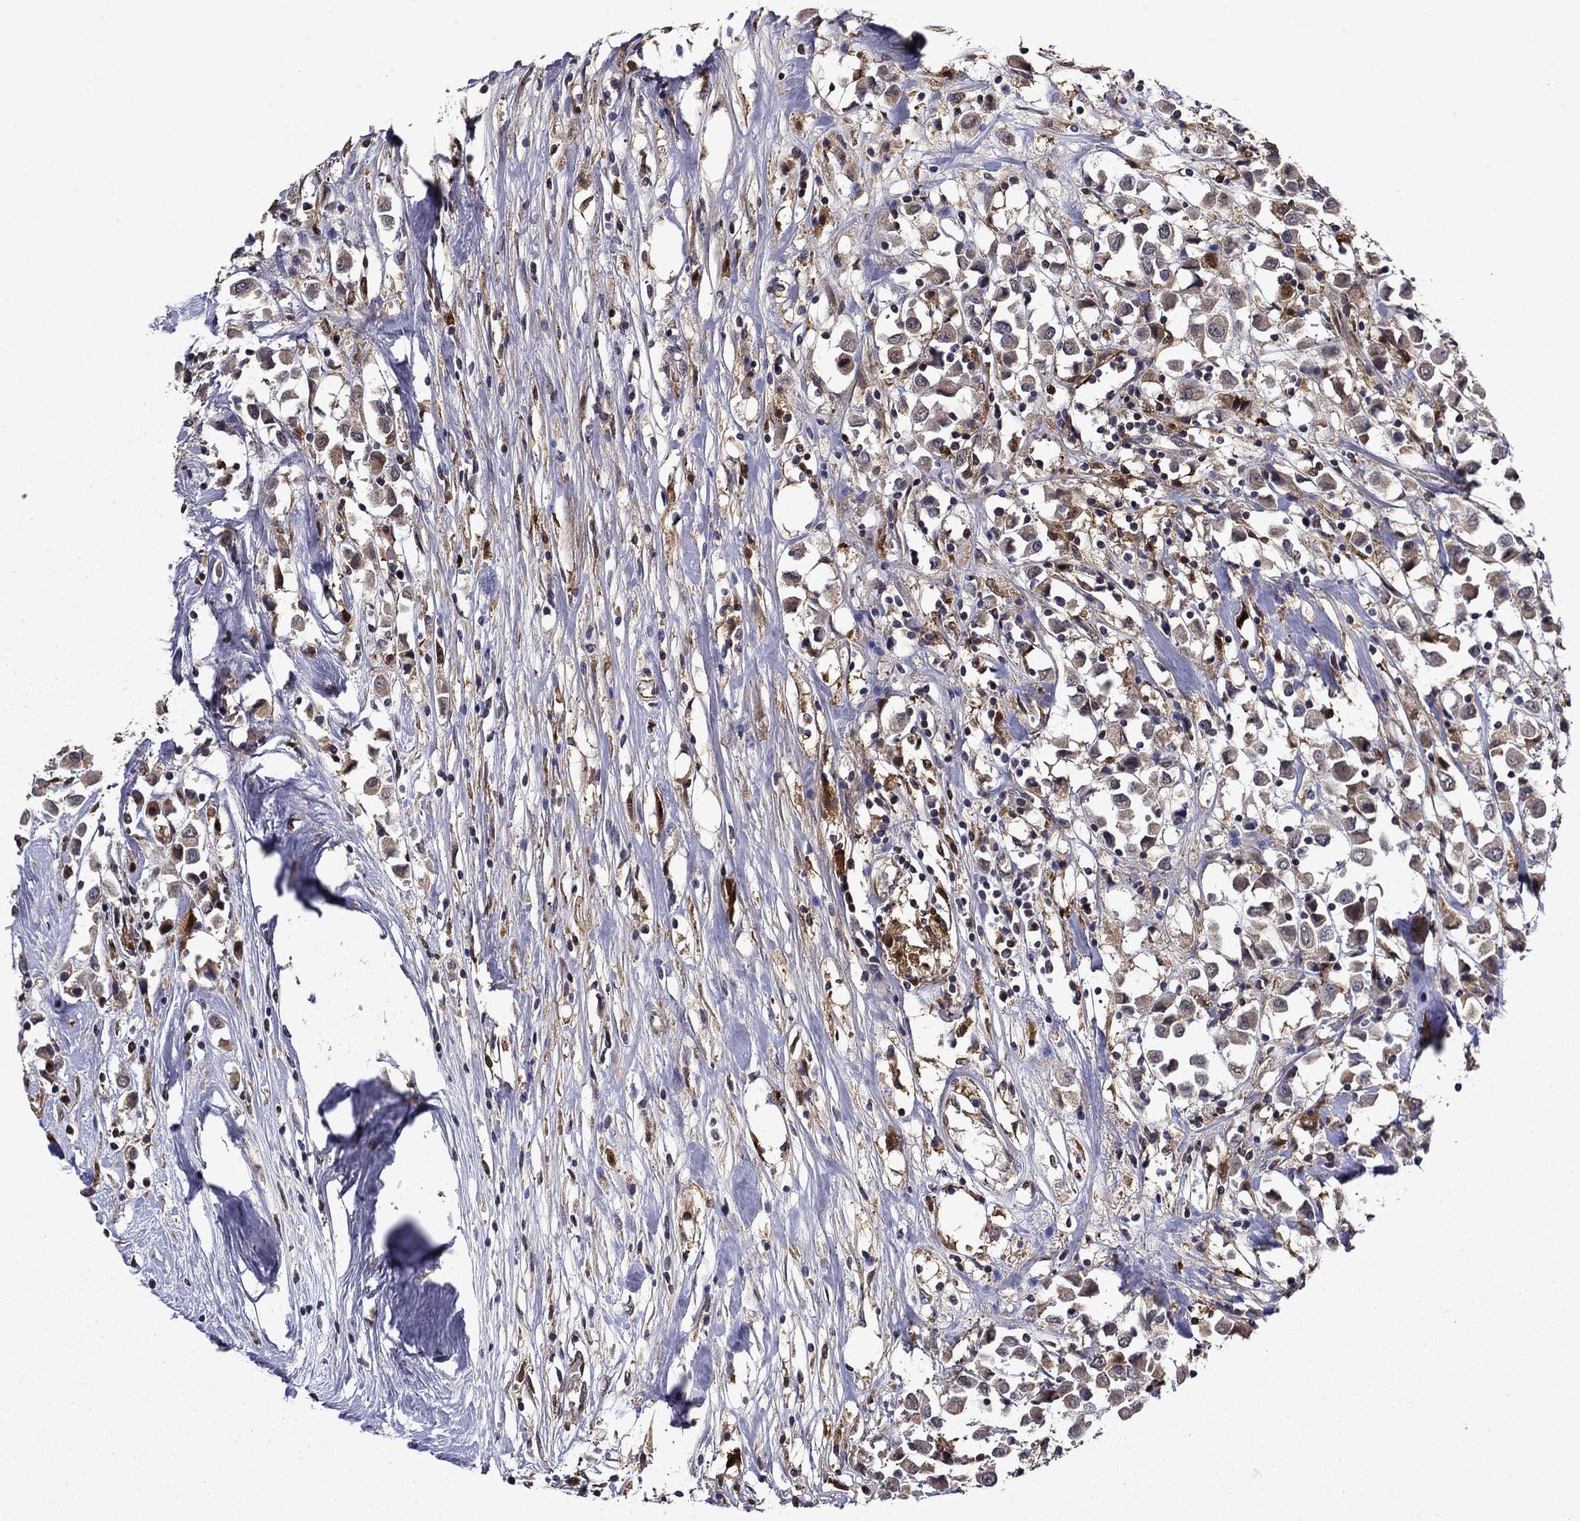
{"staining": {"intensity": "moderate", "quantity": ">75%", "location": "cytoplasmic/membranous"}, "tissue": "breast cancer", "cell_type": "Tumor cells", "image_type": "cancer", "snomed": [{"axis": "morphology", "description": "Duct carcinoma"}, {"axis": "topography", "description": "Breast"}], "caption": "Breast cancer (invasive ductal carcinoma) was stained to show a protein in brown. There is medium levels of moderate cytoplasmic/membranous positivity in about >75% of tumor cells.", "gene": "TPMT", "patient": {"sex": "female", "age": 61}}